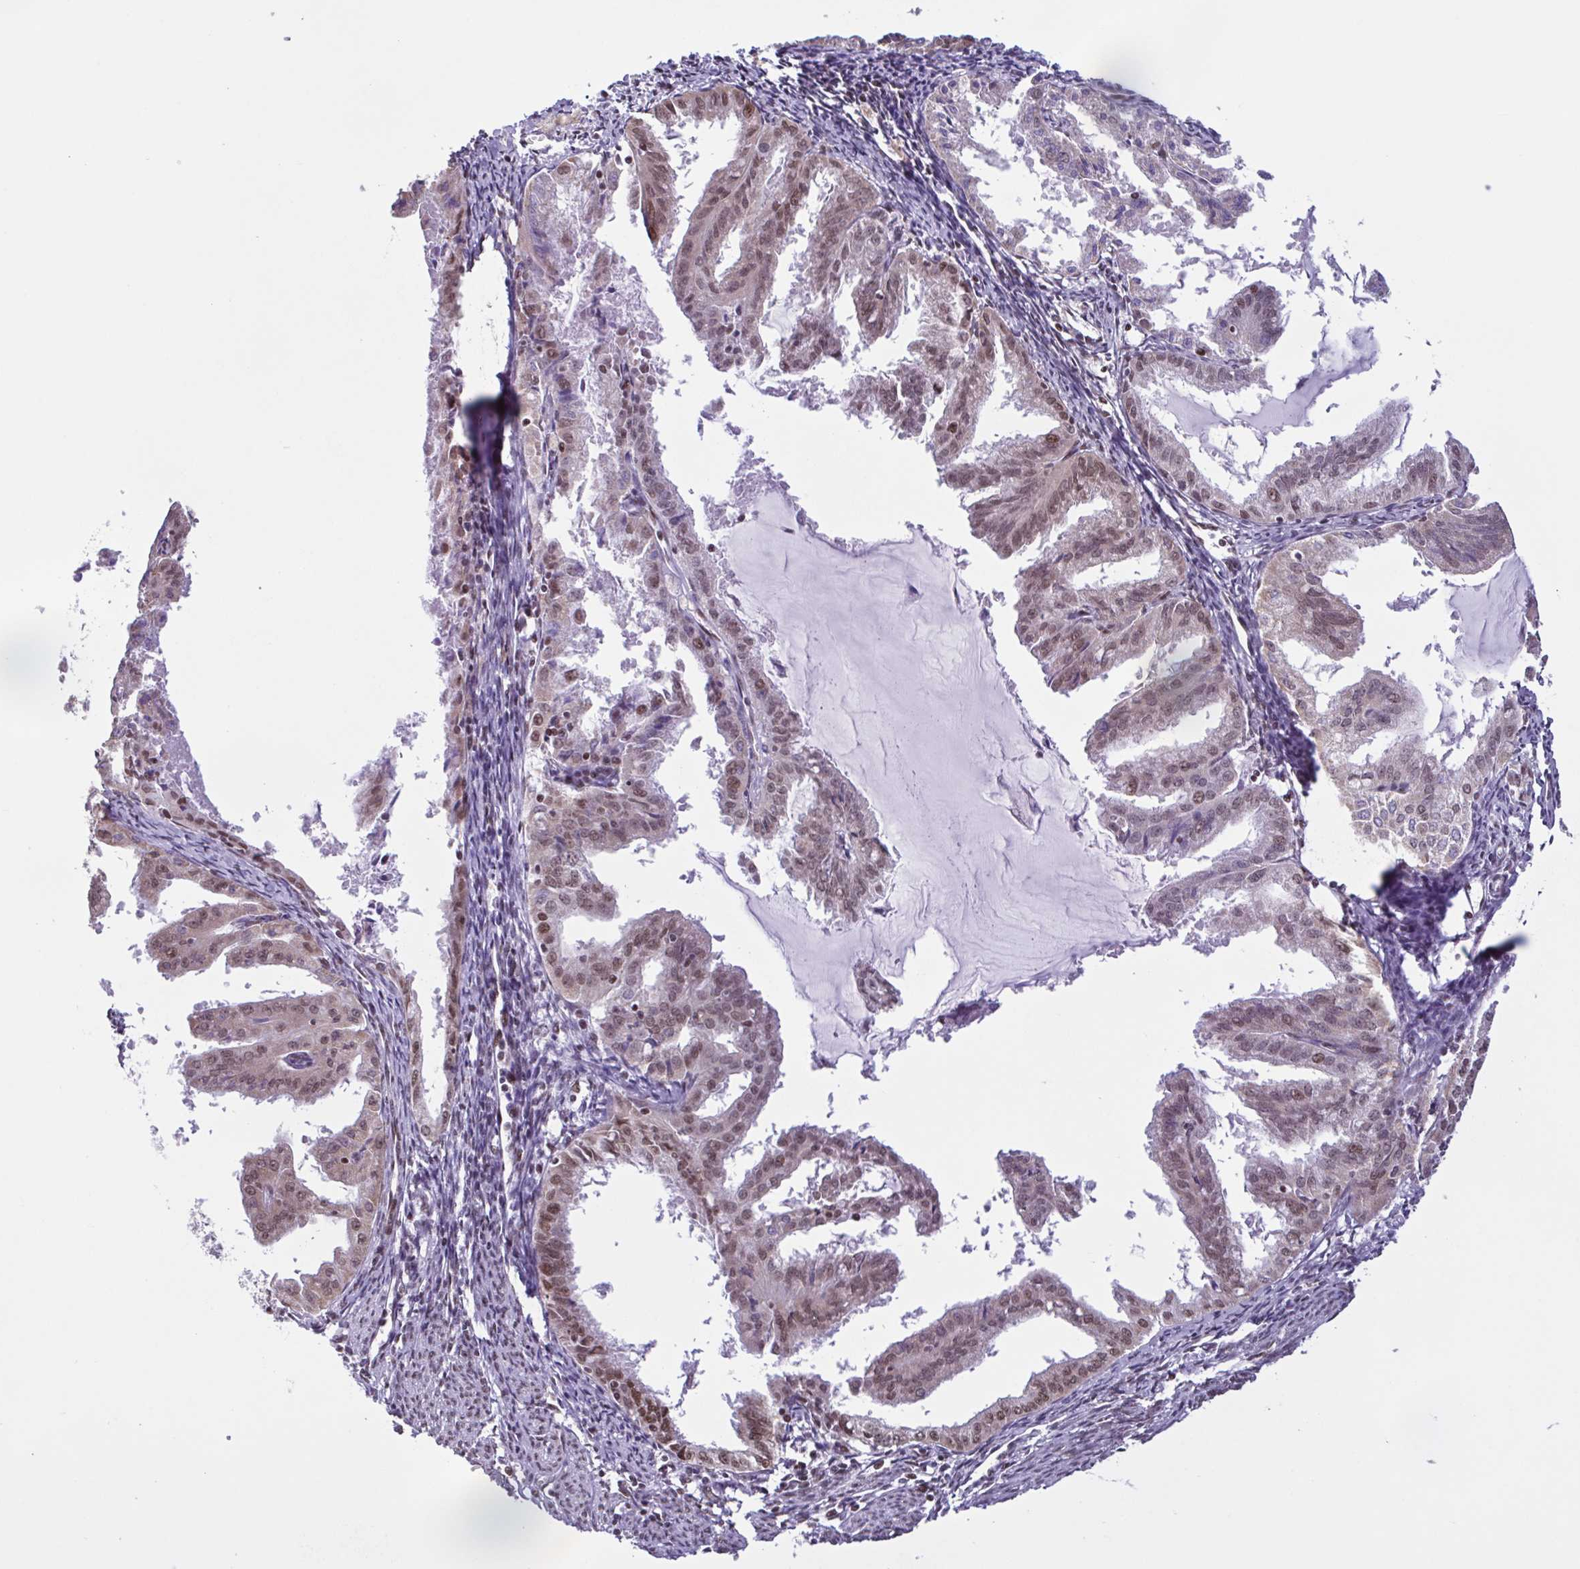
{"staining": {"intensity": "moderate", "quantity": ">75%", "location": "nuclear"}, "tissue": "endometrial cancer", "cell_type": "Tumor cells", "image_type": "cancer", "snomed": [{"axis": "morphology", "description": "Adenocarcinoma, NOS"}, {"axis": "topography", "description": "Endometrium"}], "caption": "A medium amount of moderate nuclear staining is seen in about >75% of tumor cells in adenocarcinoma (endometrial) tissue.", "gene": "TIMM21", "patient": {"sex": "female", "age": 70}}